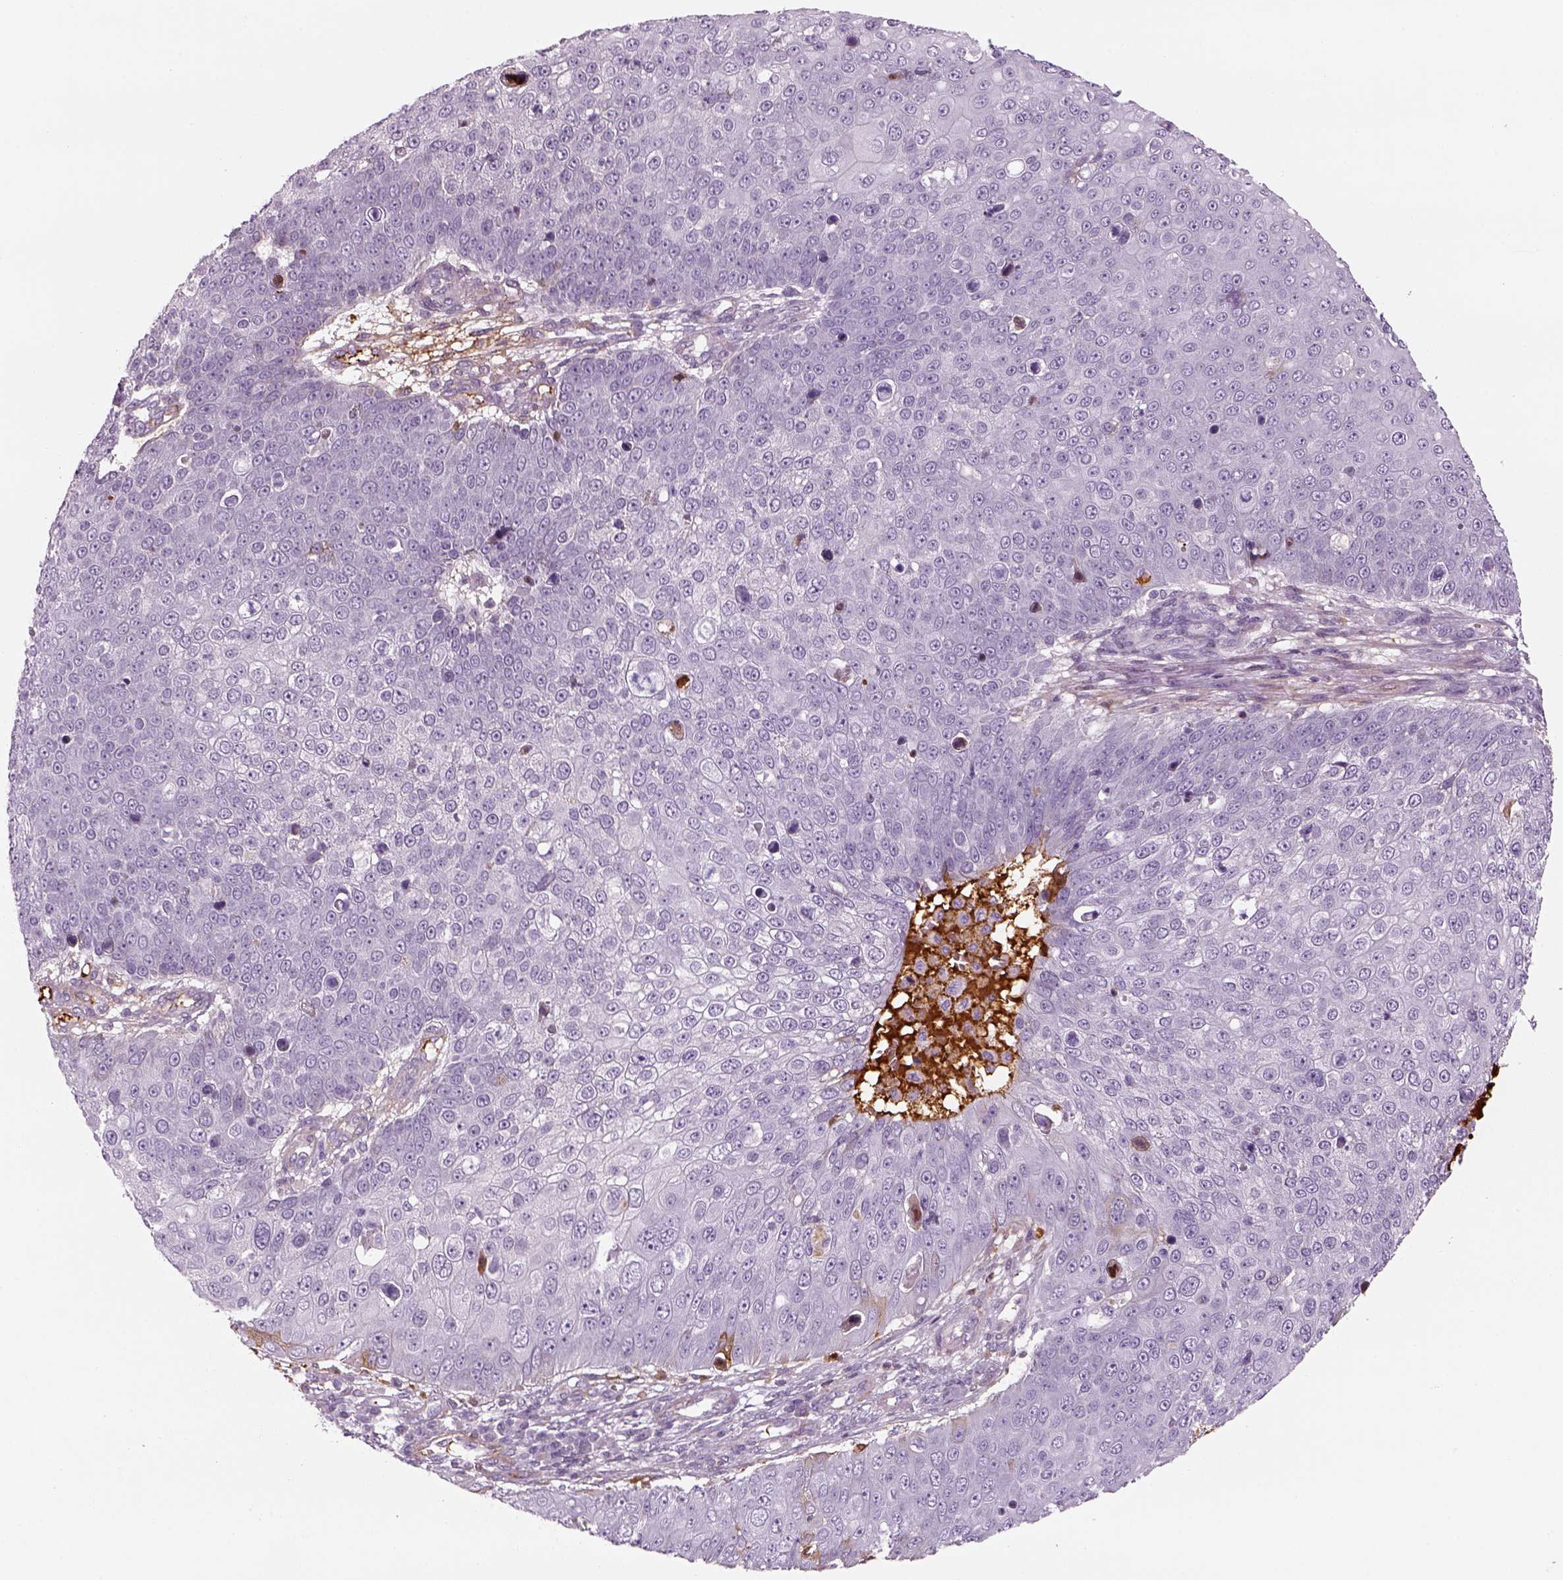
{"staining": {"intensity": "negative", "quantity": "none", "location": "none"}, "tissue": "skin cancer", "cell_type": "Tumor cells", "image_type": "cancer", "snomed": [{"axis": "morphology", "description": "Squamous cell carcinoma, NOS"}, {"axis": "topography", "description": "Skin"}], "caption": "Tumor cells show no significant protein staining in skin cancer (squamous cell carcinoma).", "gene": "PABPC1L2B", "patient": {"sex": "male", "age": 71}}